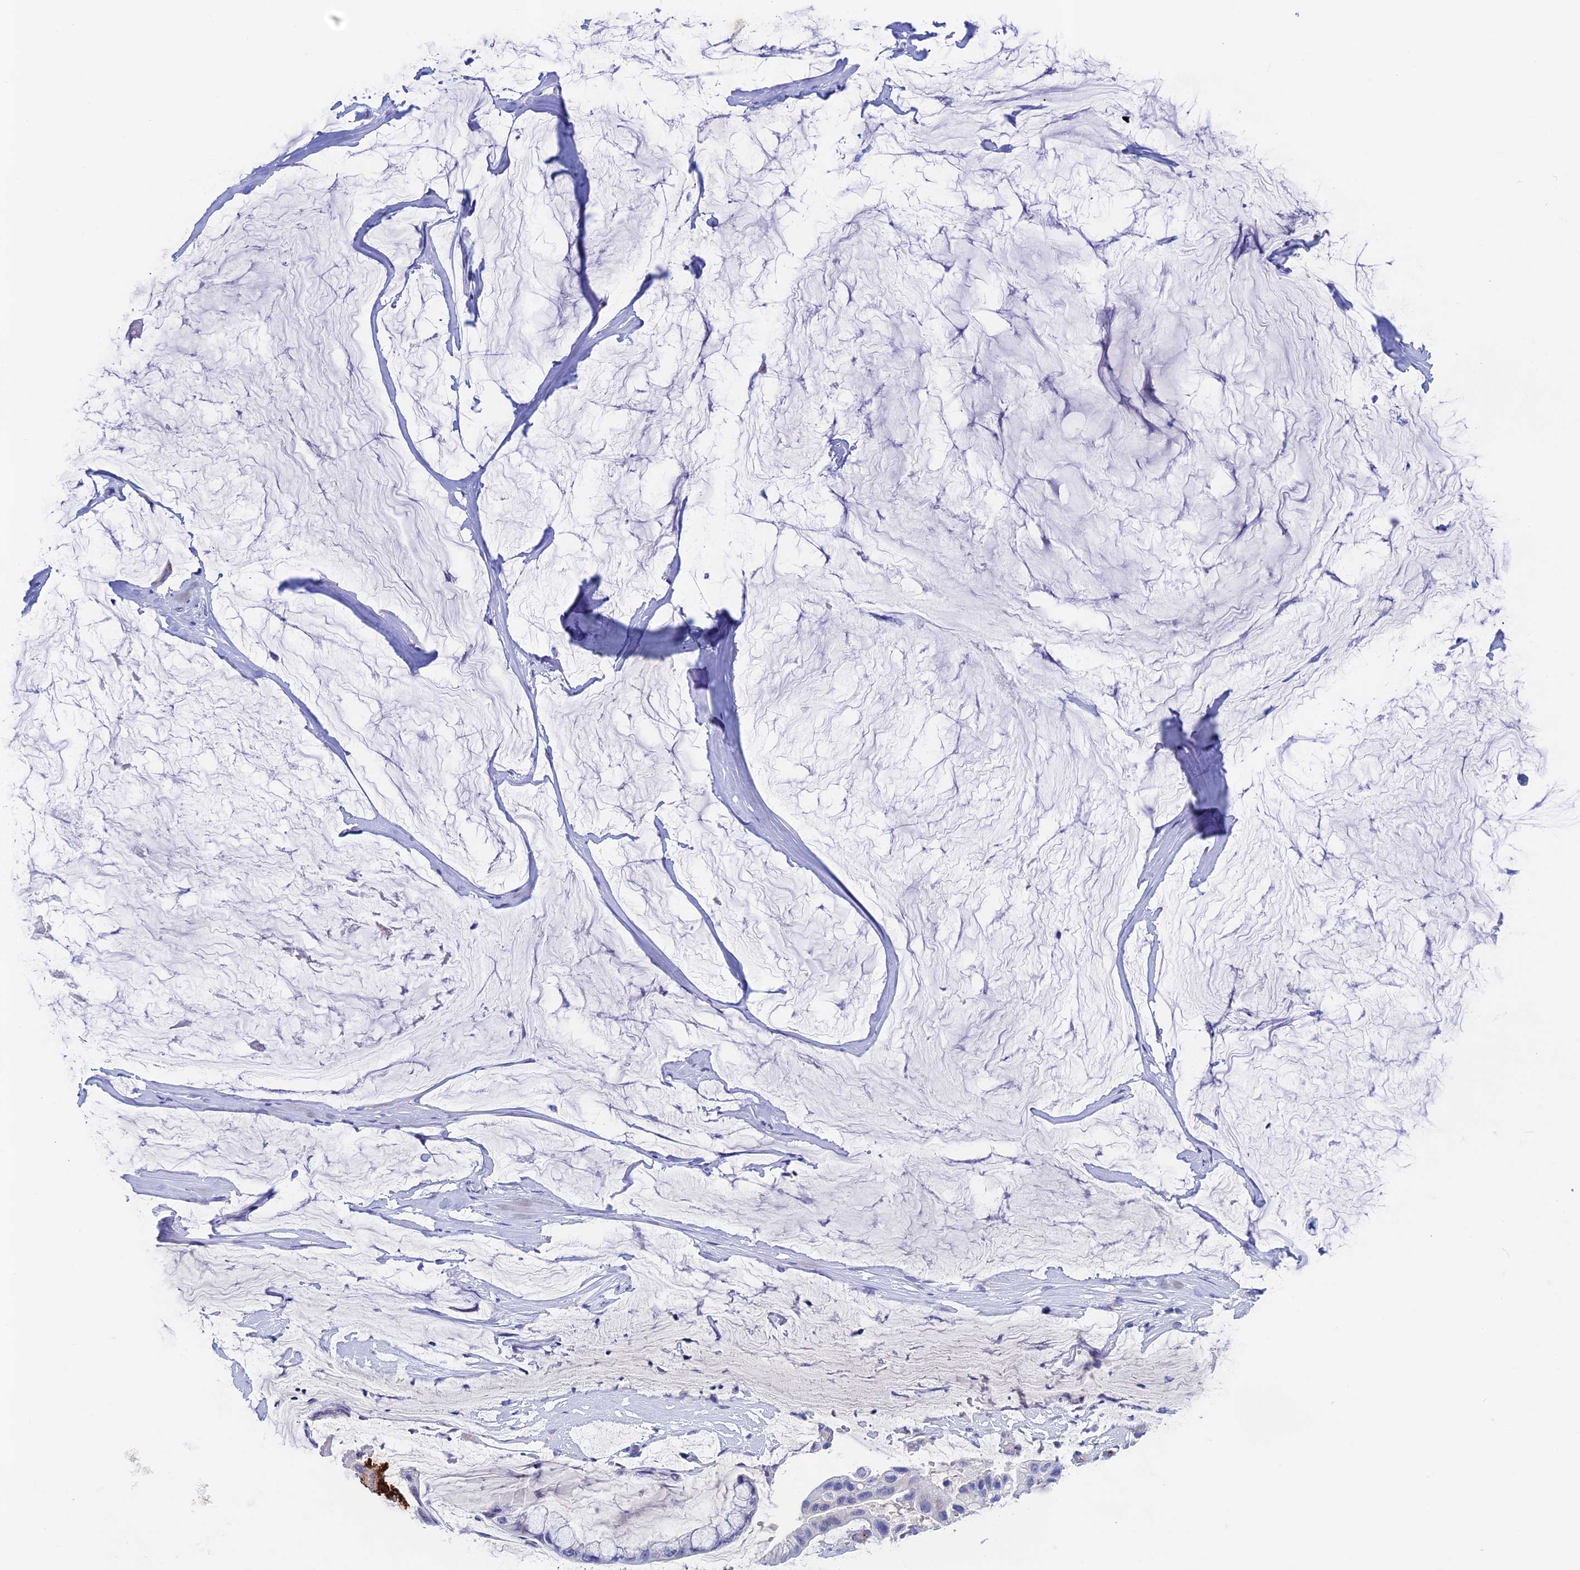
{"staining": {"intensity": "negative", "quantity": "none", "location": "none"}, "tissue": "ovarian cancer", "cell_type": "Tumor cells", "image_type": "cancer", "snomed": [{"axis": "morphology", "description": "Cystadenocarcinoma, mucinous, NOS"}, {"axis": "topography", "description": "Ovary"}], "caption": "The image displays no significant staining in tumor cells of ovarian mucinous cystadenocarcinoma.", "gene": "INSYN1", "patient": {"sex": "female", "age": 39}}